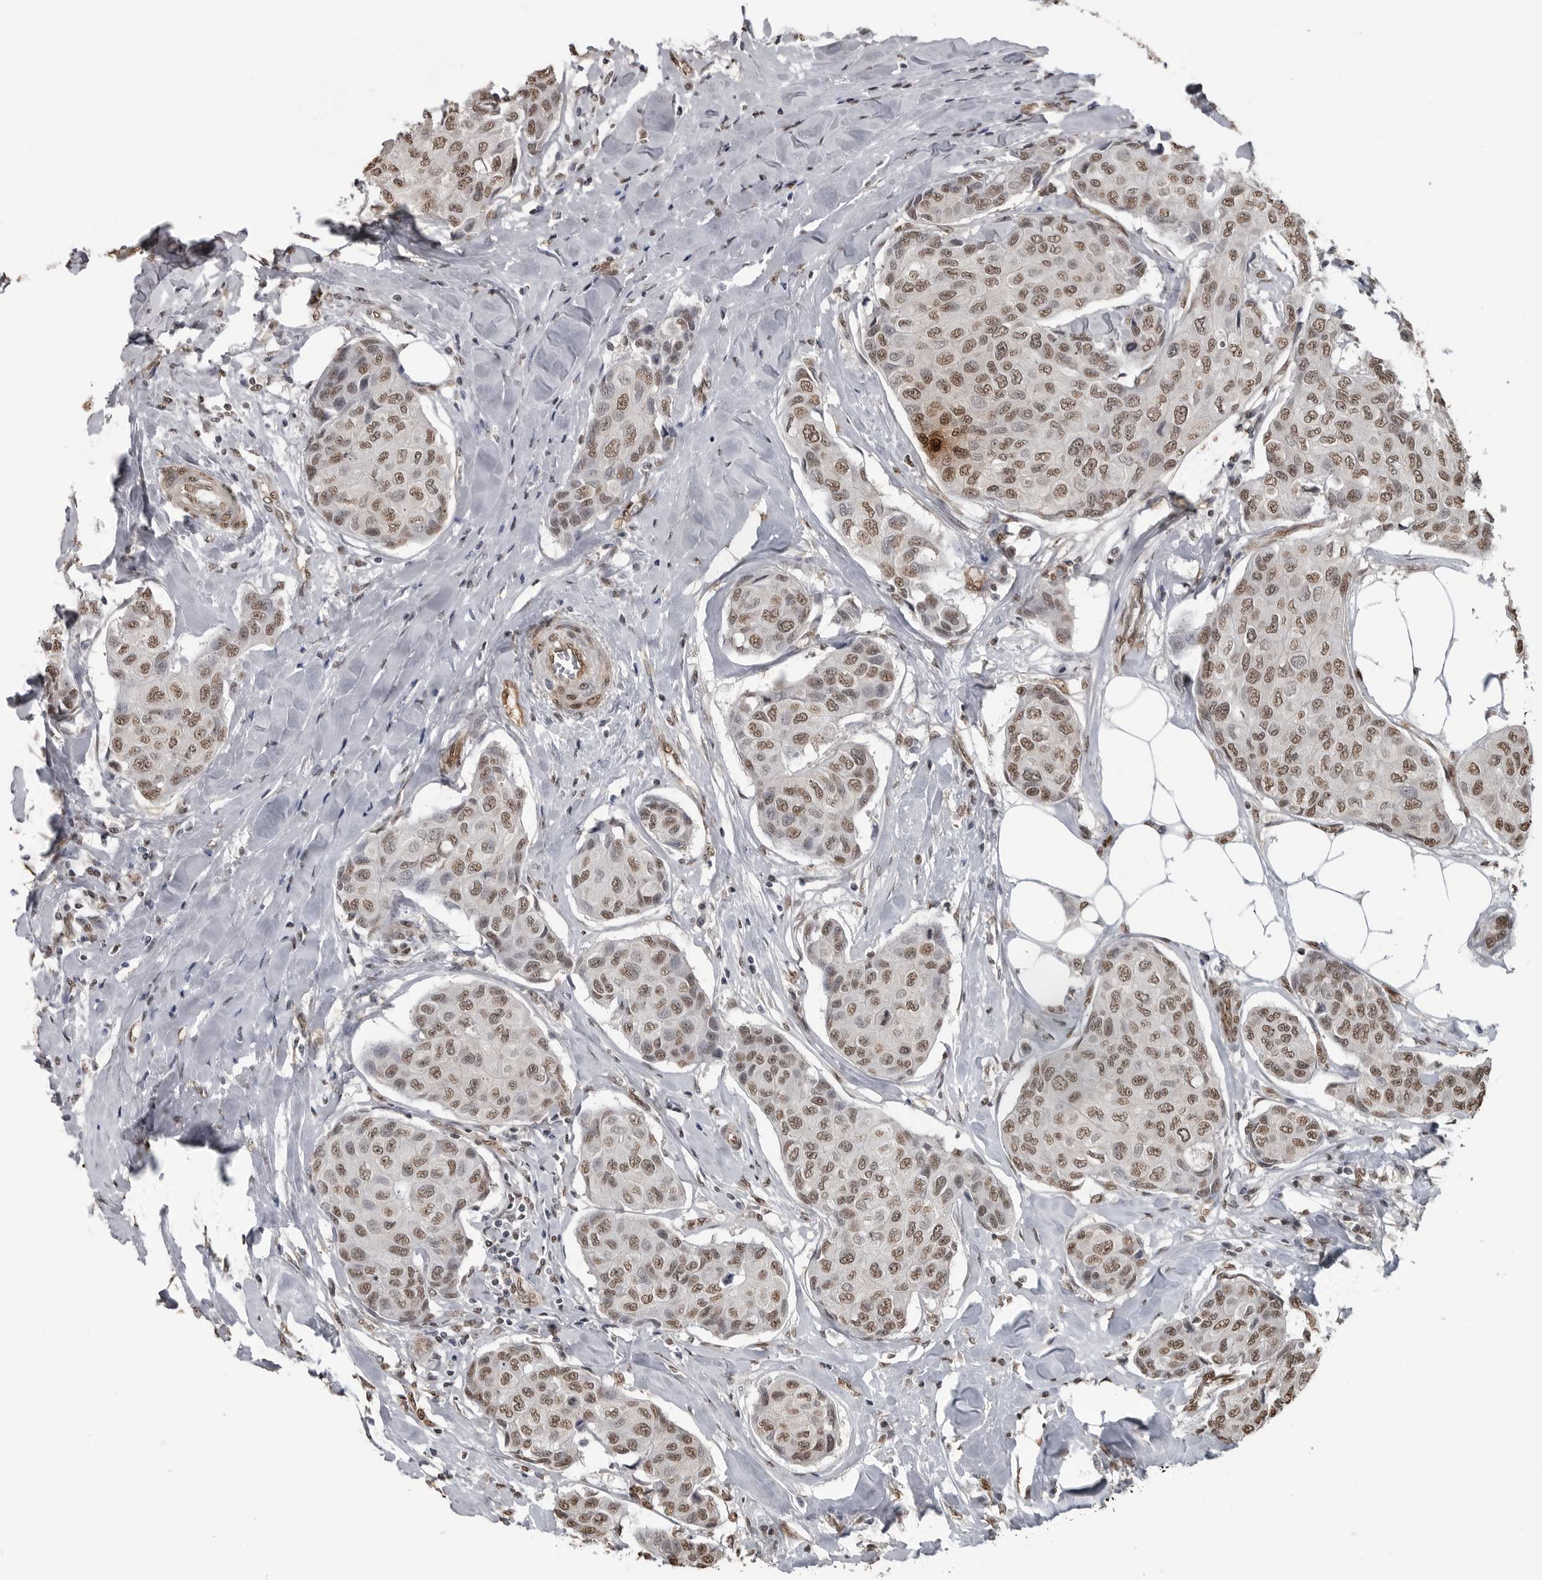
{"staining": {"intensity": "moderate", "quantity": ">75%", "location": "nuclear"}, "tissue": "breast cancer", "cell_type": "Tumor cells", "image_type": "cancer", "snomed": [{"axis": "morphology", "description": "Duct carcinoma"}, {"axis": "topography", "description": "Breast"}], "caption": "Breast cancer stained with DAB immunohistochemistry (IHC) exhibits medium levels of moderate nuclear staining in about >75% of tumor cells.", "gene": "SMAD2", "patient": {"sex": "female", "age": 80}}